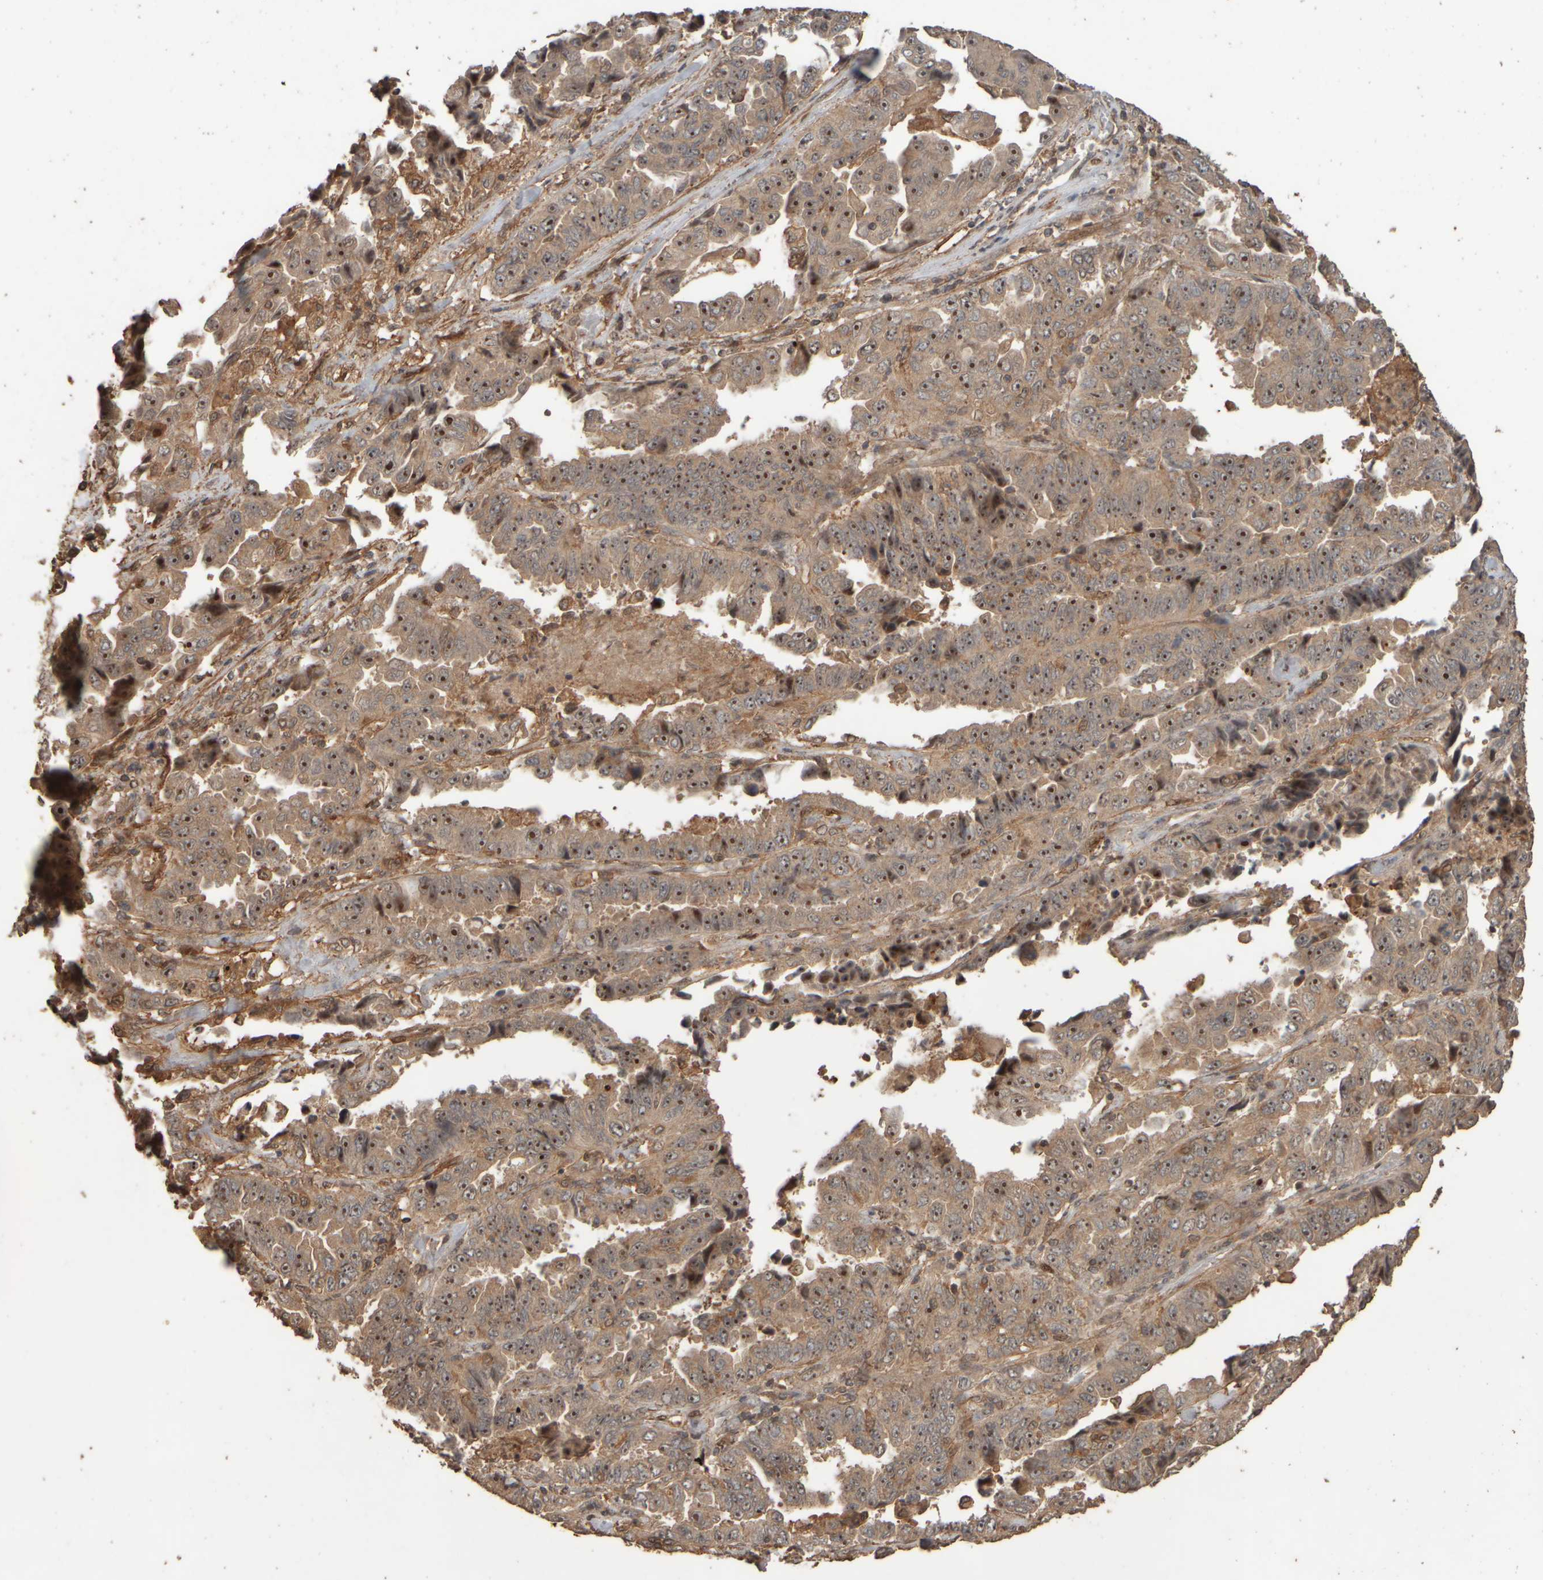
{"staining": {"intensity": "strong", "quantity": "25%-75%", "location": "cytoplasmic/membranous,nuclear"}, "tissue": "lung cancer", "cell_type": "Tumor cells", "image_type": "cancer", "snomed": [{"axis": "morphology", "description": "Adenocarcinoma, NOS"}, {"axis": "topography", "description": "Lung"}], "caption": "Protein analysis of lung adenocarcinoma tissue exhibits strong cytoplasmic/membranous and nuclear expression in about 25%-75% of tumor cells.", "gene": "SPHK1", "patient": {"sex": "female", "age": 51}}